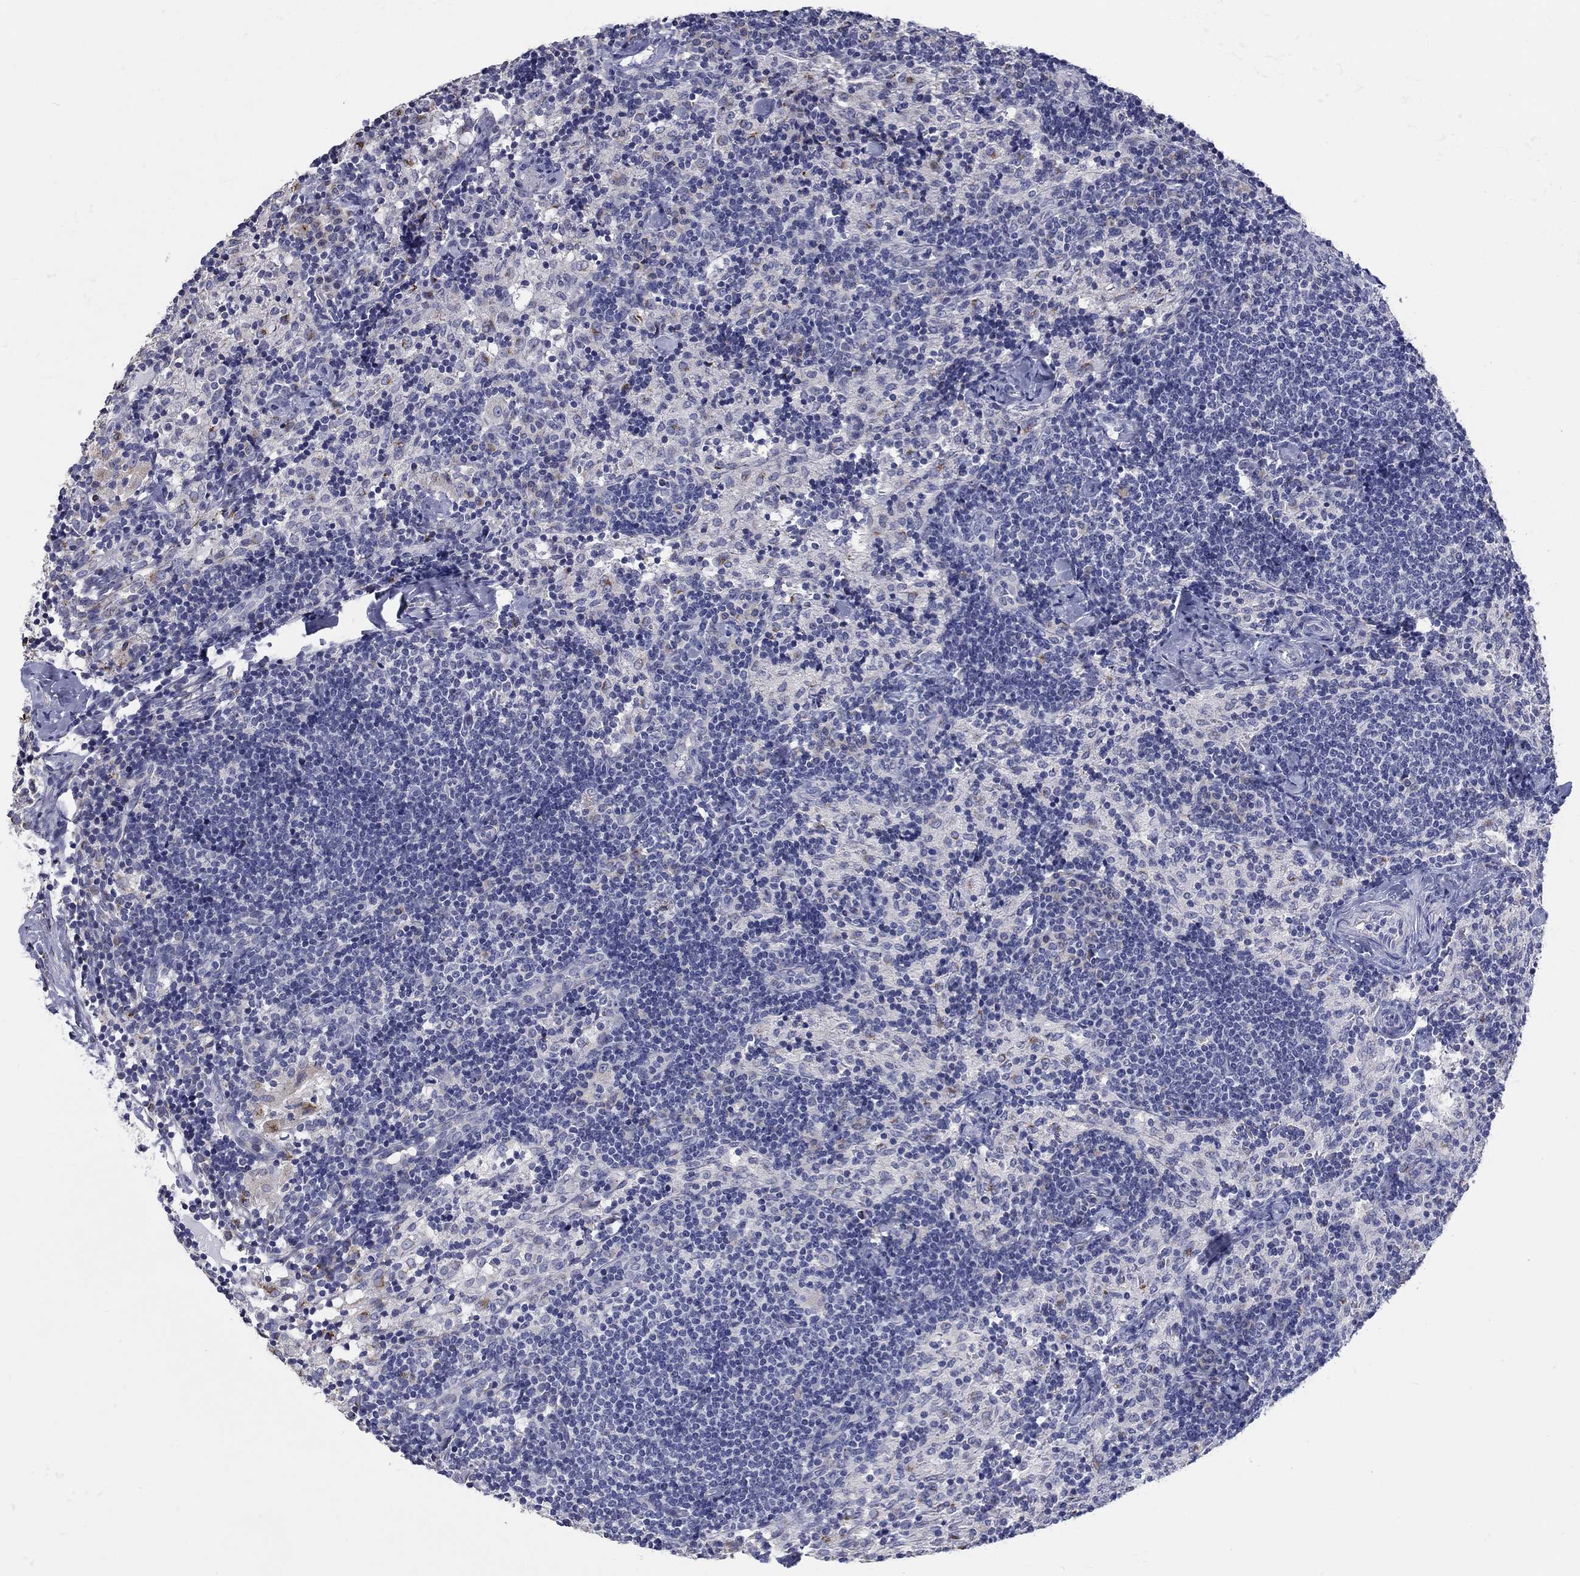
{"staining": {"intensity": "negative", "quantity": "none", "location": "none"}, "tissue": "lymph node", "cell_type": "Germinal center cells", "image_type": "normal", "snomed": [{"axis": "morphology", "description": "Normal tissue, NOS"}, {"axis": "topography", "description": "Lymph node"}], "caption": "This photomicrograph is of benign lymph node stained with immunohistochemistry (IHC) to label a protein in brown with the nuclei are counter-stained blue. There is no staining in germinal center cells.", "gene": "LRRC4C", "patient": {"sex": "female", "age": 52}}